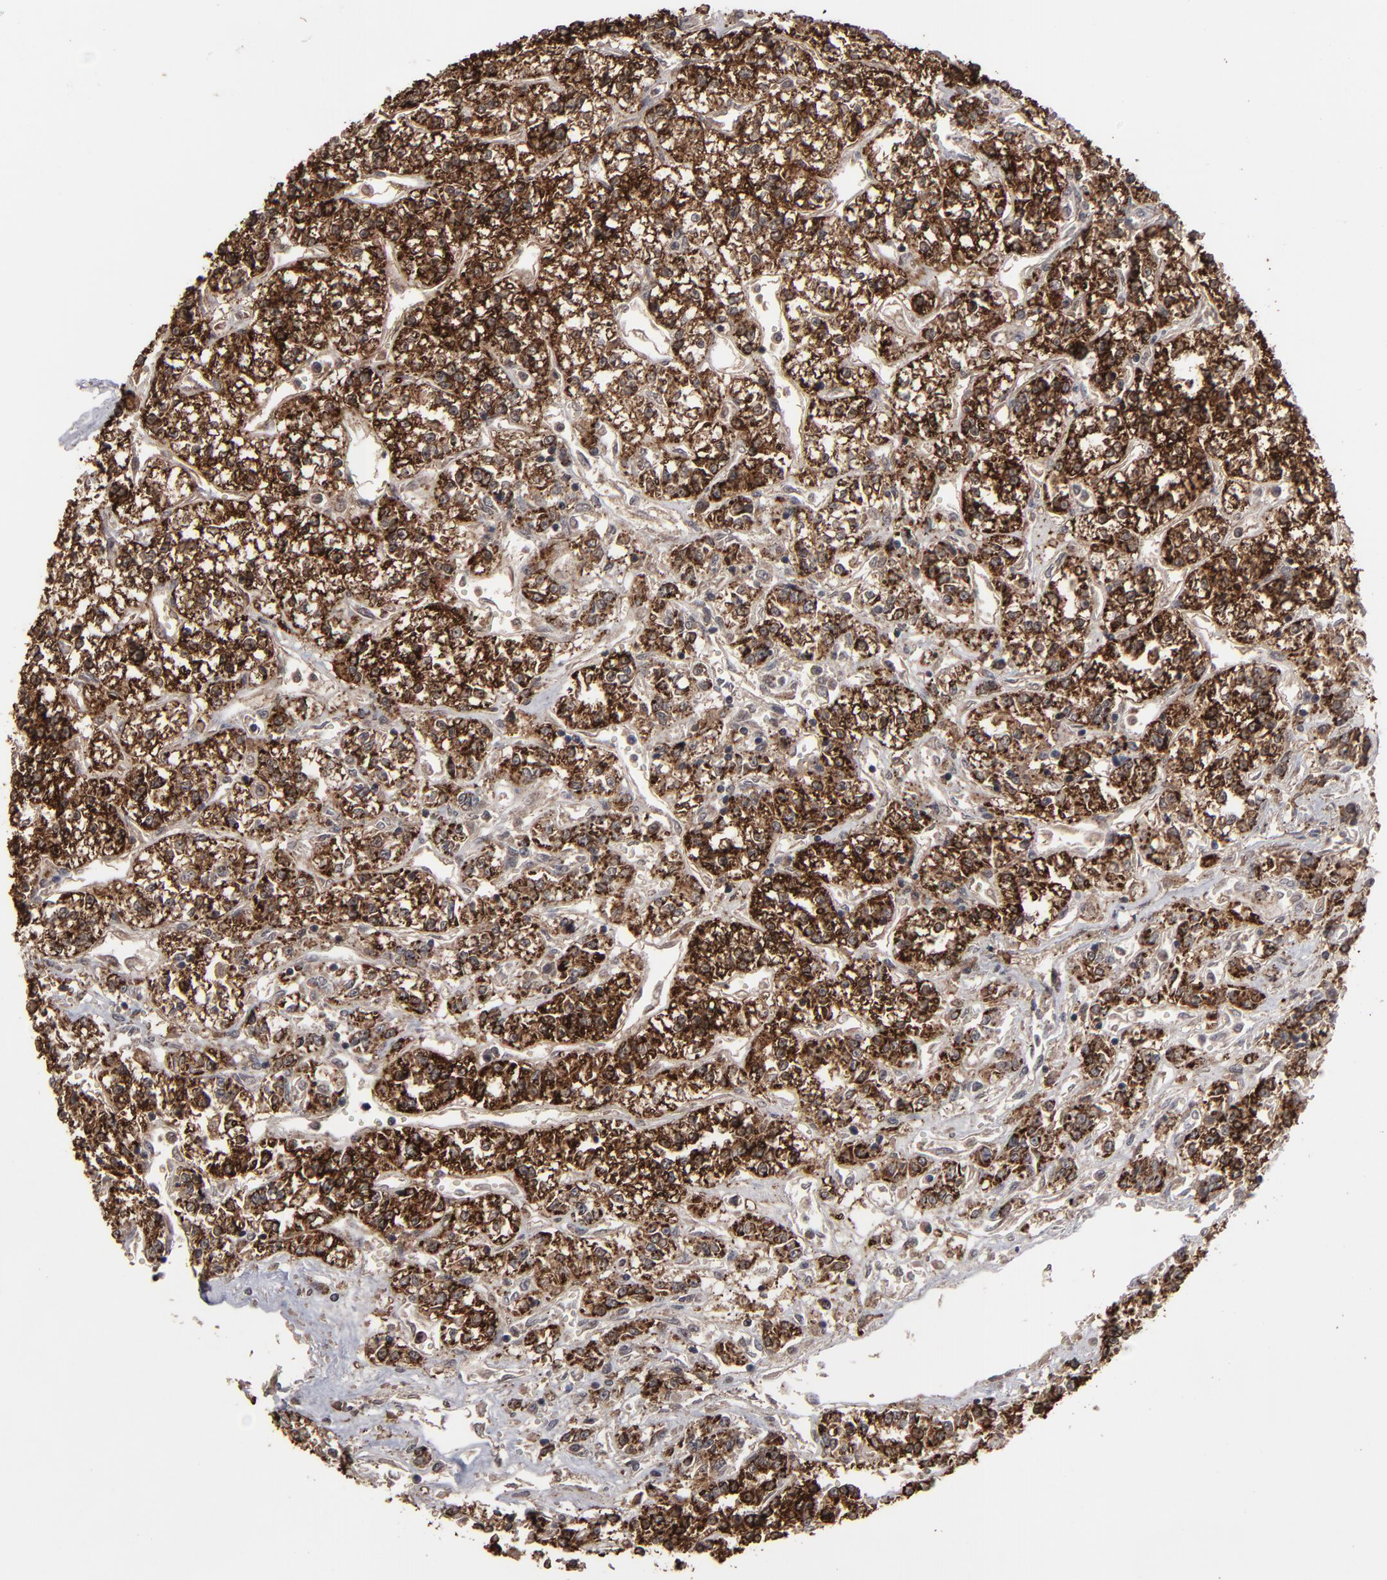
{"staining": {"intensity": "strong", "quantity": ">75%", "location": "cytoplasmic/membranous"}, "tissue": "renal cancer", "cell_type": "Tumor cells", "image_type": "cancer", "snomed": [{"axis": "morphology", "description": "Adenocarcinoma, NOS"}, {"axis": "topography", "description": "Kidney"}], "caption": "A brown stain highlights strong cytoplasmic/membranous expression of a protein in human renal cancer tumor cells.", "gene": "SLC22A17", "patient": {"sex": "female", "age": 76}}